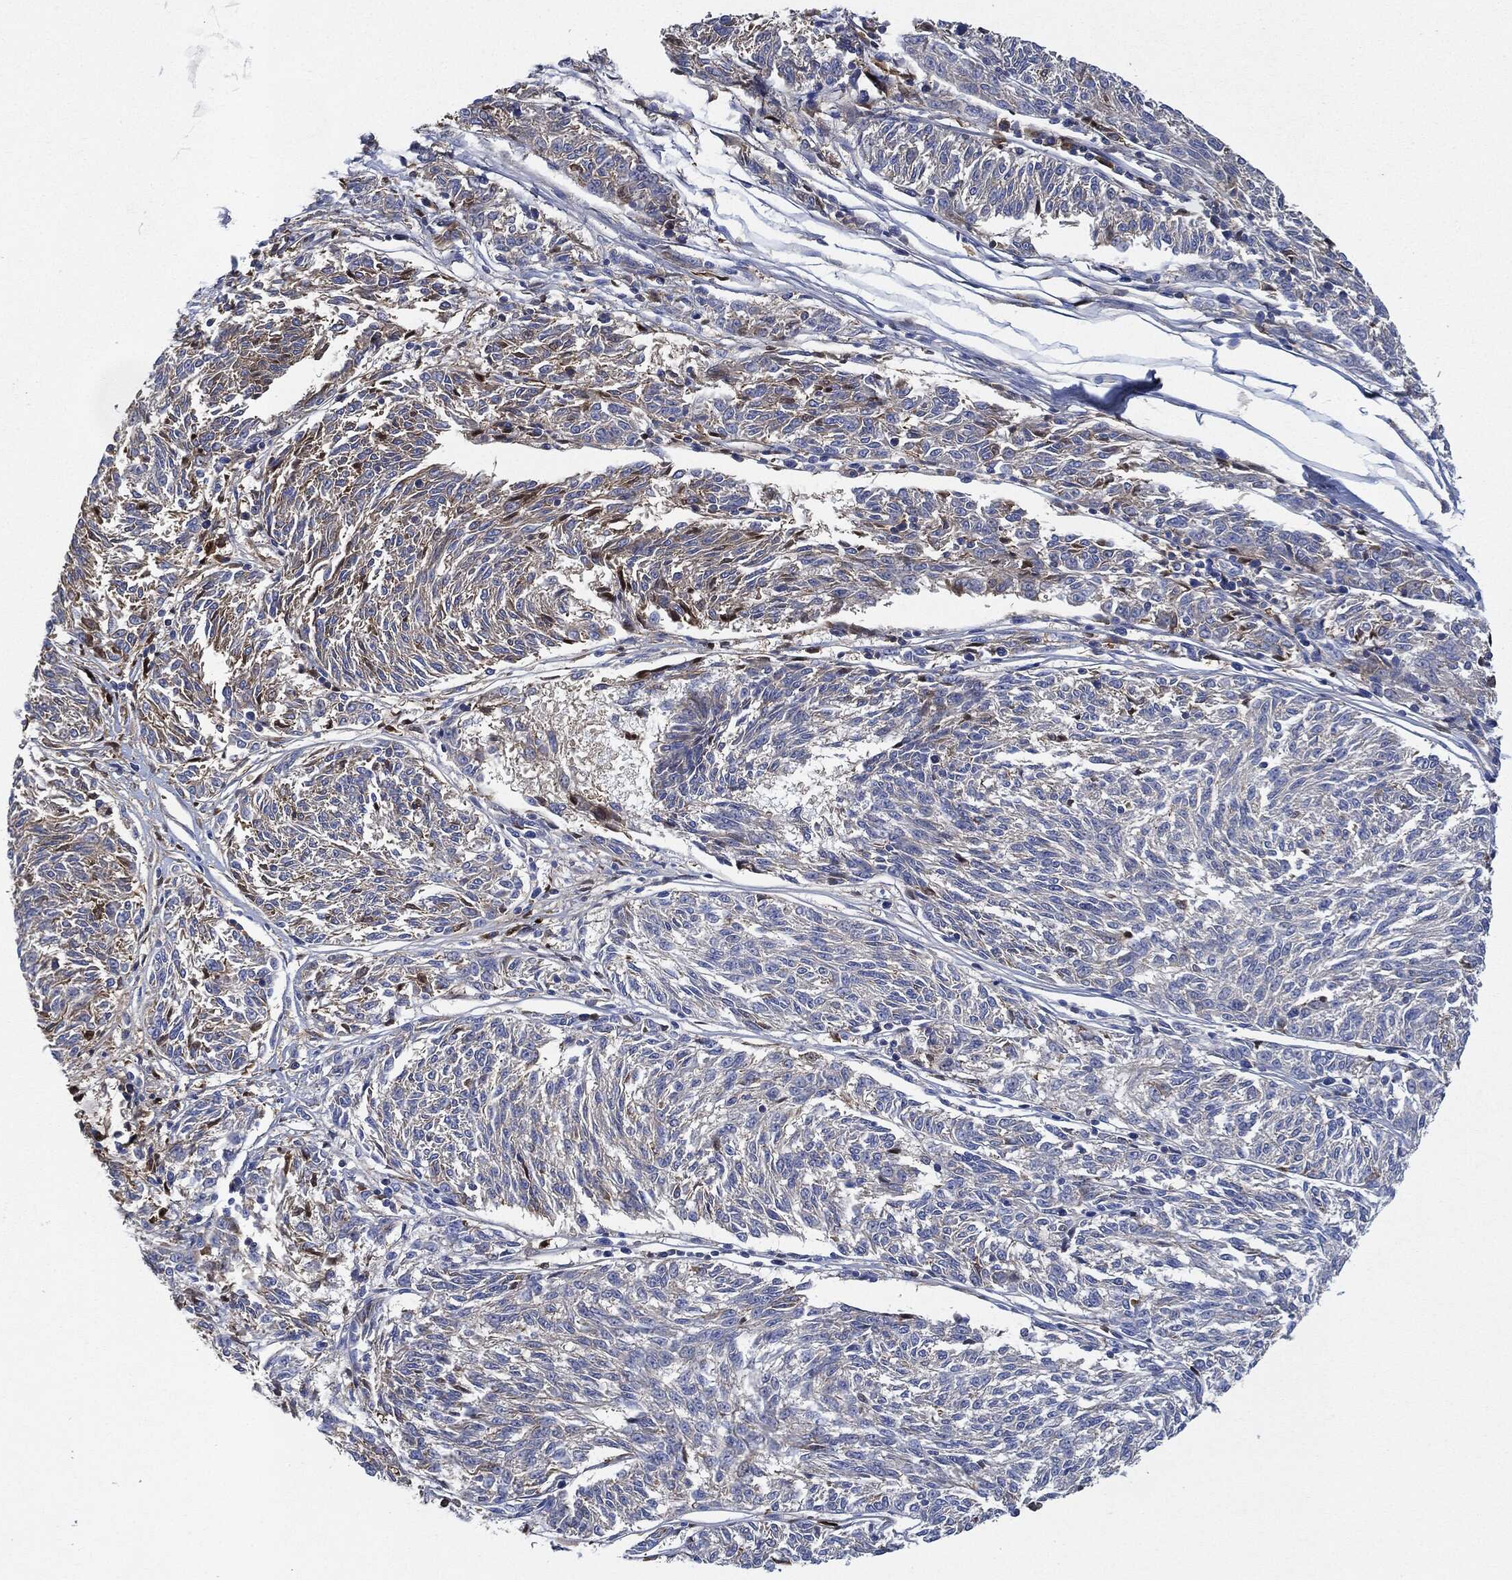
{"staining": {"intensity": "negative", "quantity": "none", "location": "none"}, "tissue": "melanoma", "cell_type": "Tumor cells", "image_type": "cancer", "snomed": [{"axis": "morphology", "description": "Malignant melanoma, NOS"}, {"axis": "topography", "description": "Skin"}], "caption": "Histopathology image shows no protein positivity in tumor cells of melanoma tissue.", "gene": "IGLV6-57", "patient": {"sex": "female", "age": 72}}